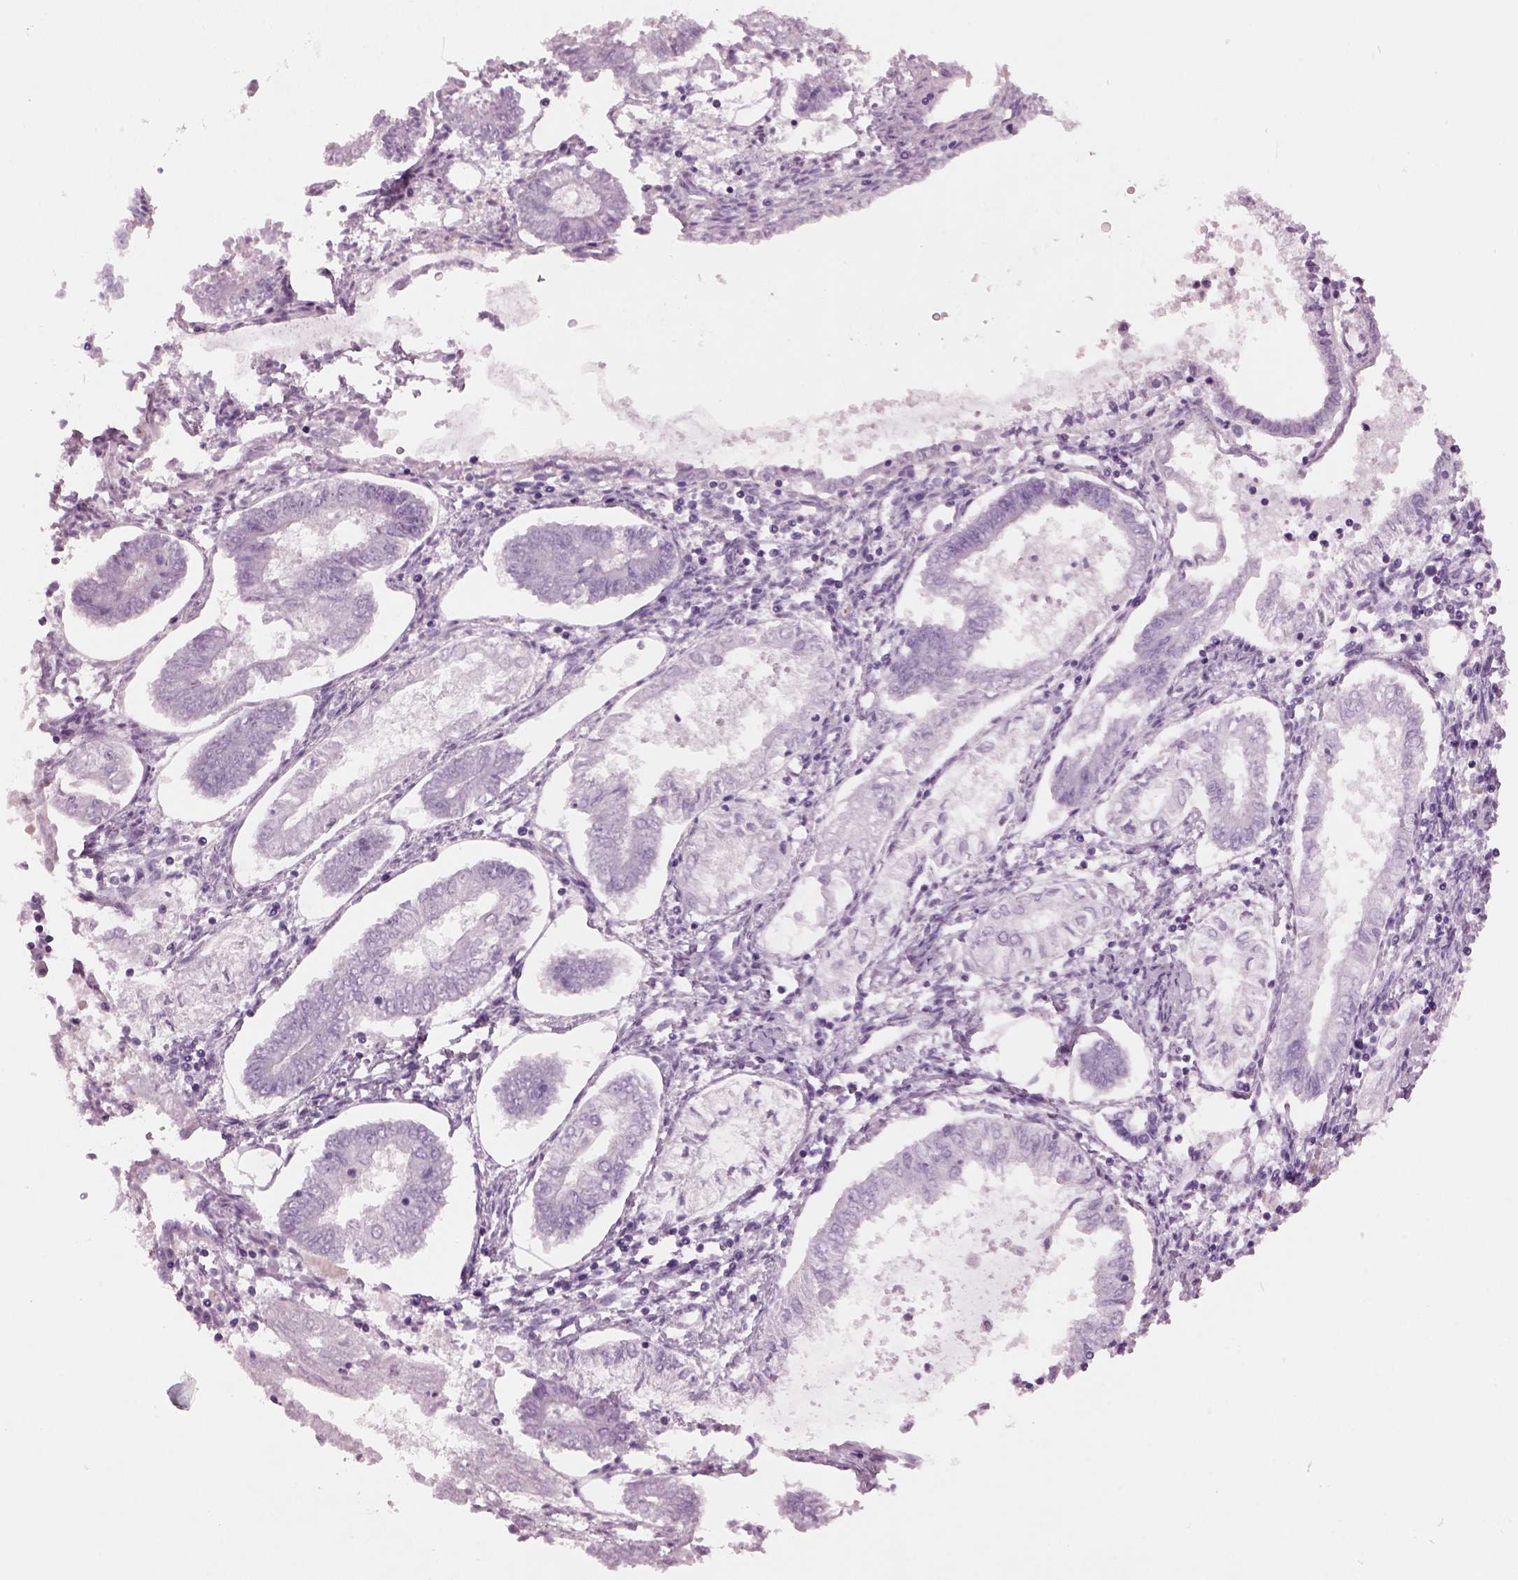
{"staining": {"intensity": "negative", "quantity": "none", "location": "none"}, "tissue": "endometrial cancer", "cell_type": "Tumor cells", "image_type": "cancer", "snomed": [{"axis": "morphology", "description": "Adenocarcinoma, NOS"}, {"axis": "topography", "description": "Endometrium"}], "caption": "An immunohistochemistry micrograph of endometrial cancer is shown. There is no staining in tumor cells of endometrial cancer.", "gene": "HYDIN", "patient": {"sex": "female", "age": 68}}